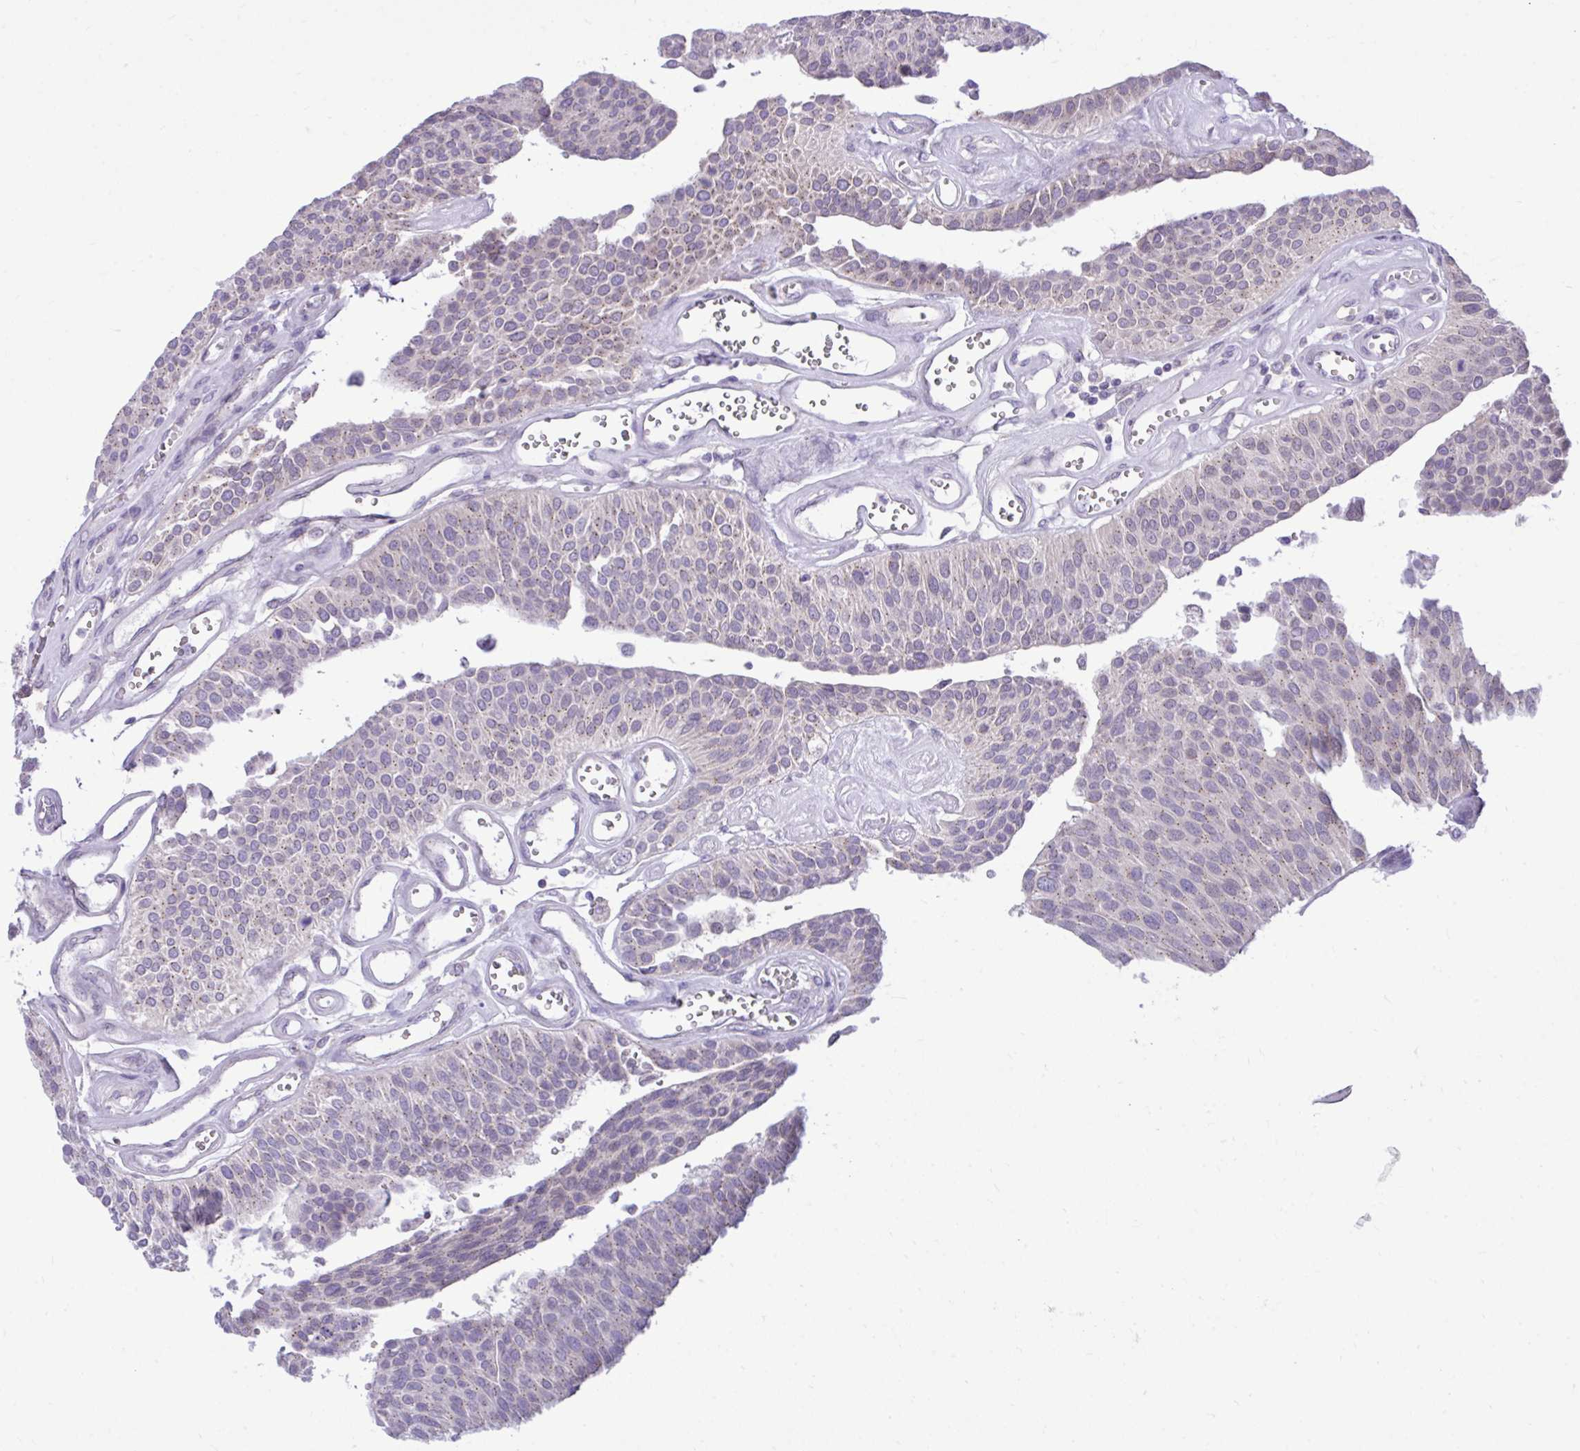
{"staining": {"intensity": "weak", "quantity": "25%-75%", "location": "cytoplasmic/membranous"}, "tissue": "urothelial cancer", "cell_type": "Tumor cells", "image_type": "cancer", "snomed": [{"axis": "morphology", "description": "Urothelial carcinoma, NOS"}, {"axis": "topography", "description": "Urinary bladder"}], "caption": "Immunohistochemical staining of urothelial cancer shows low levels of weak cytoplasmic/membranous protein staining in about 25%-75% of tumor cells.", "gene": "CEACAM18", "patient": {"sex": "male", "age": 55}}